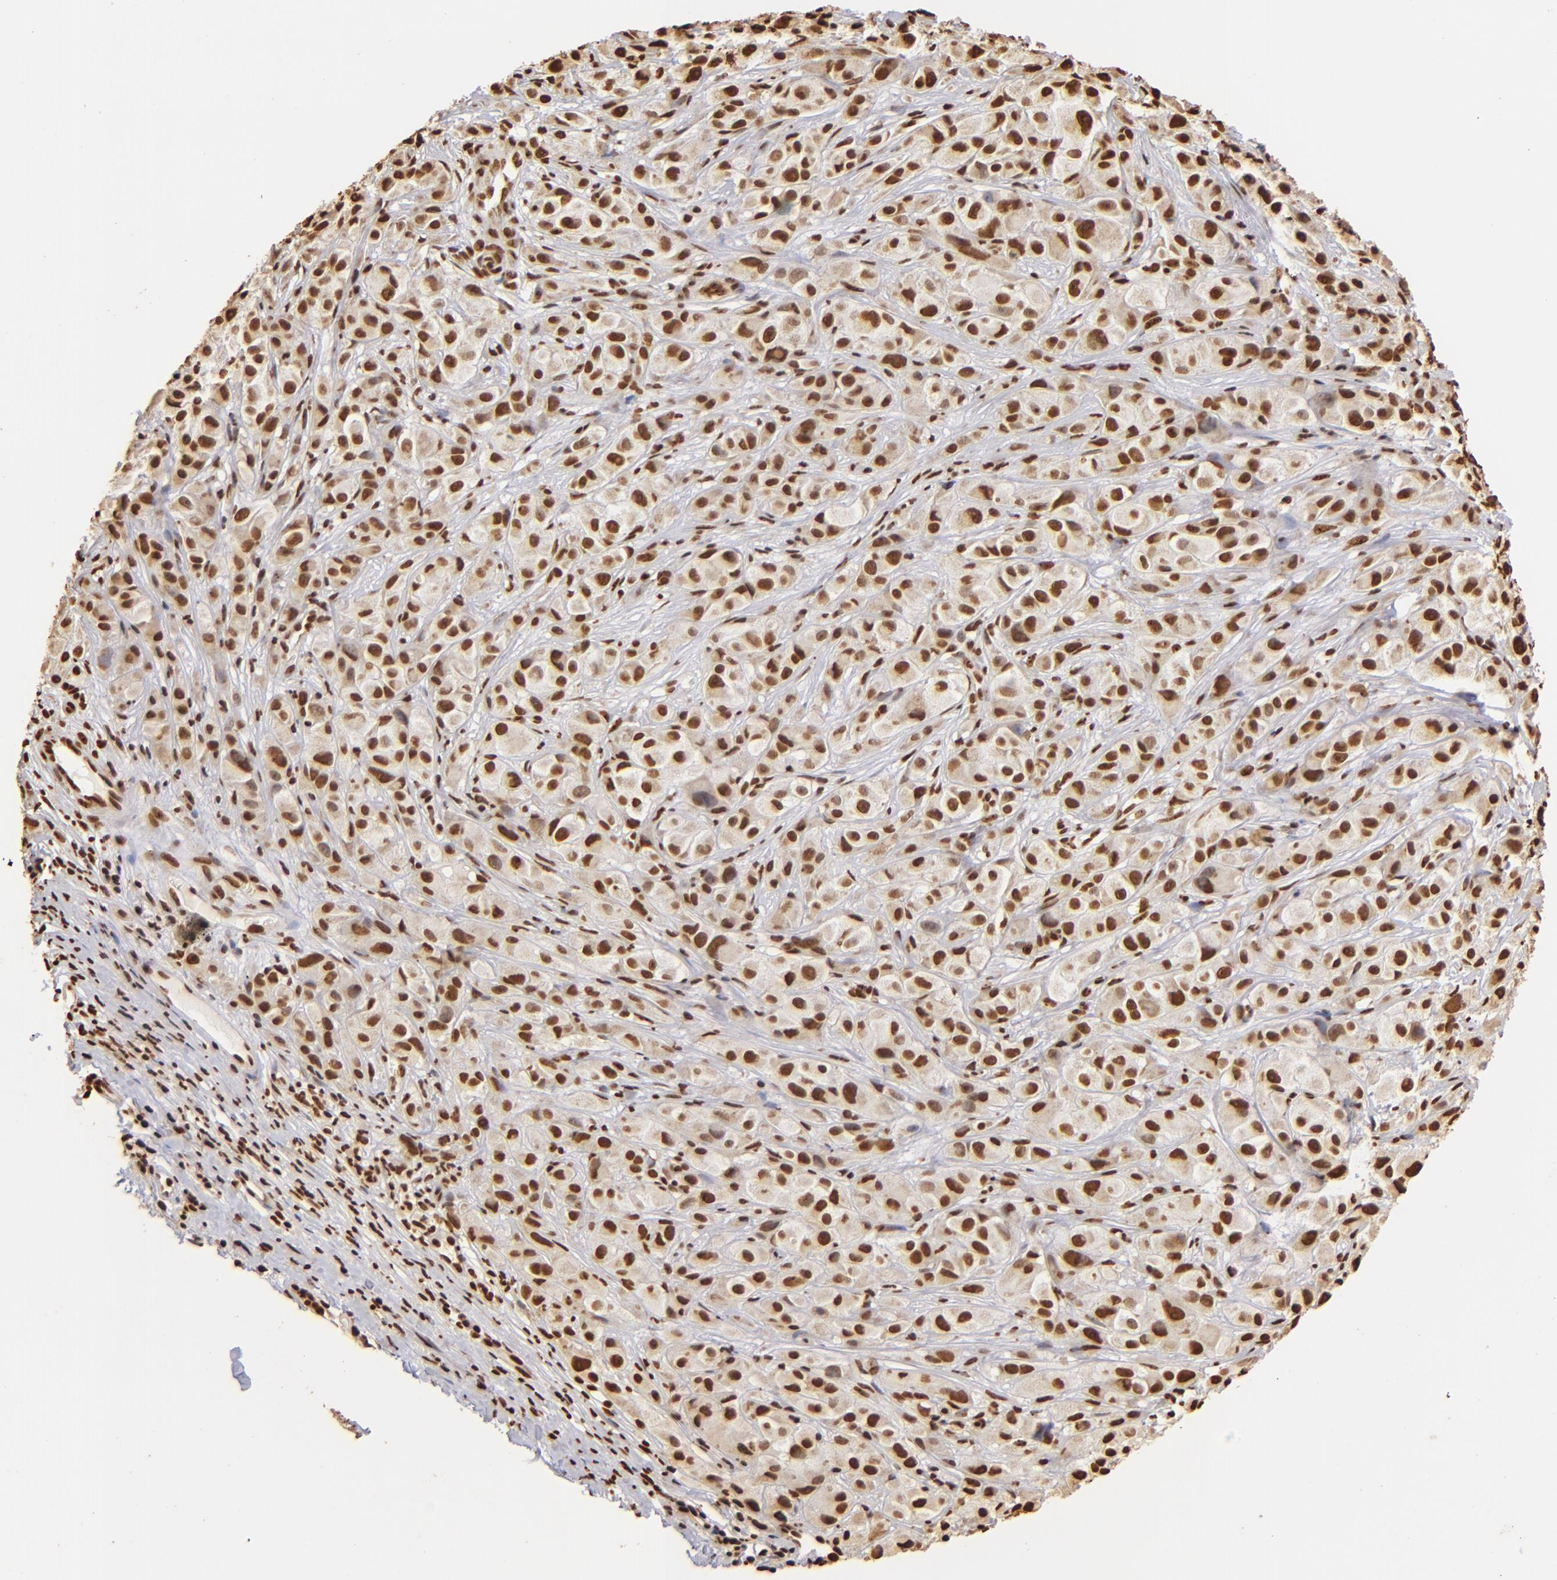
{"staining": {"intensity": "strong", "quantity": ">75%", "location": "nuclear"}, "tissue": "melanoma", "cell_type": "Tumor cells", "image_type": "cancer", "snomed": [{"axis": "morphology", "description": "Malignant melanoma, NOS"}, {"axis": "topography", "description": "Skin"}], "caption": "Immunohistochemical staining of malignant melanoma shows high levels of strong nuclear staining in about >75% of tumor cells.", "gene": "ILF3", "patient": {"sex": "male", "age": 56}}